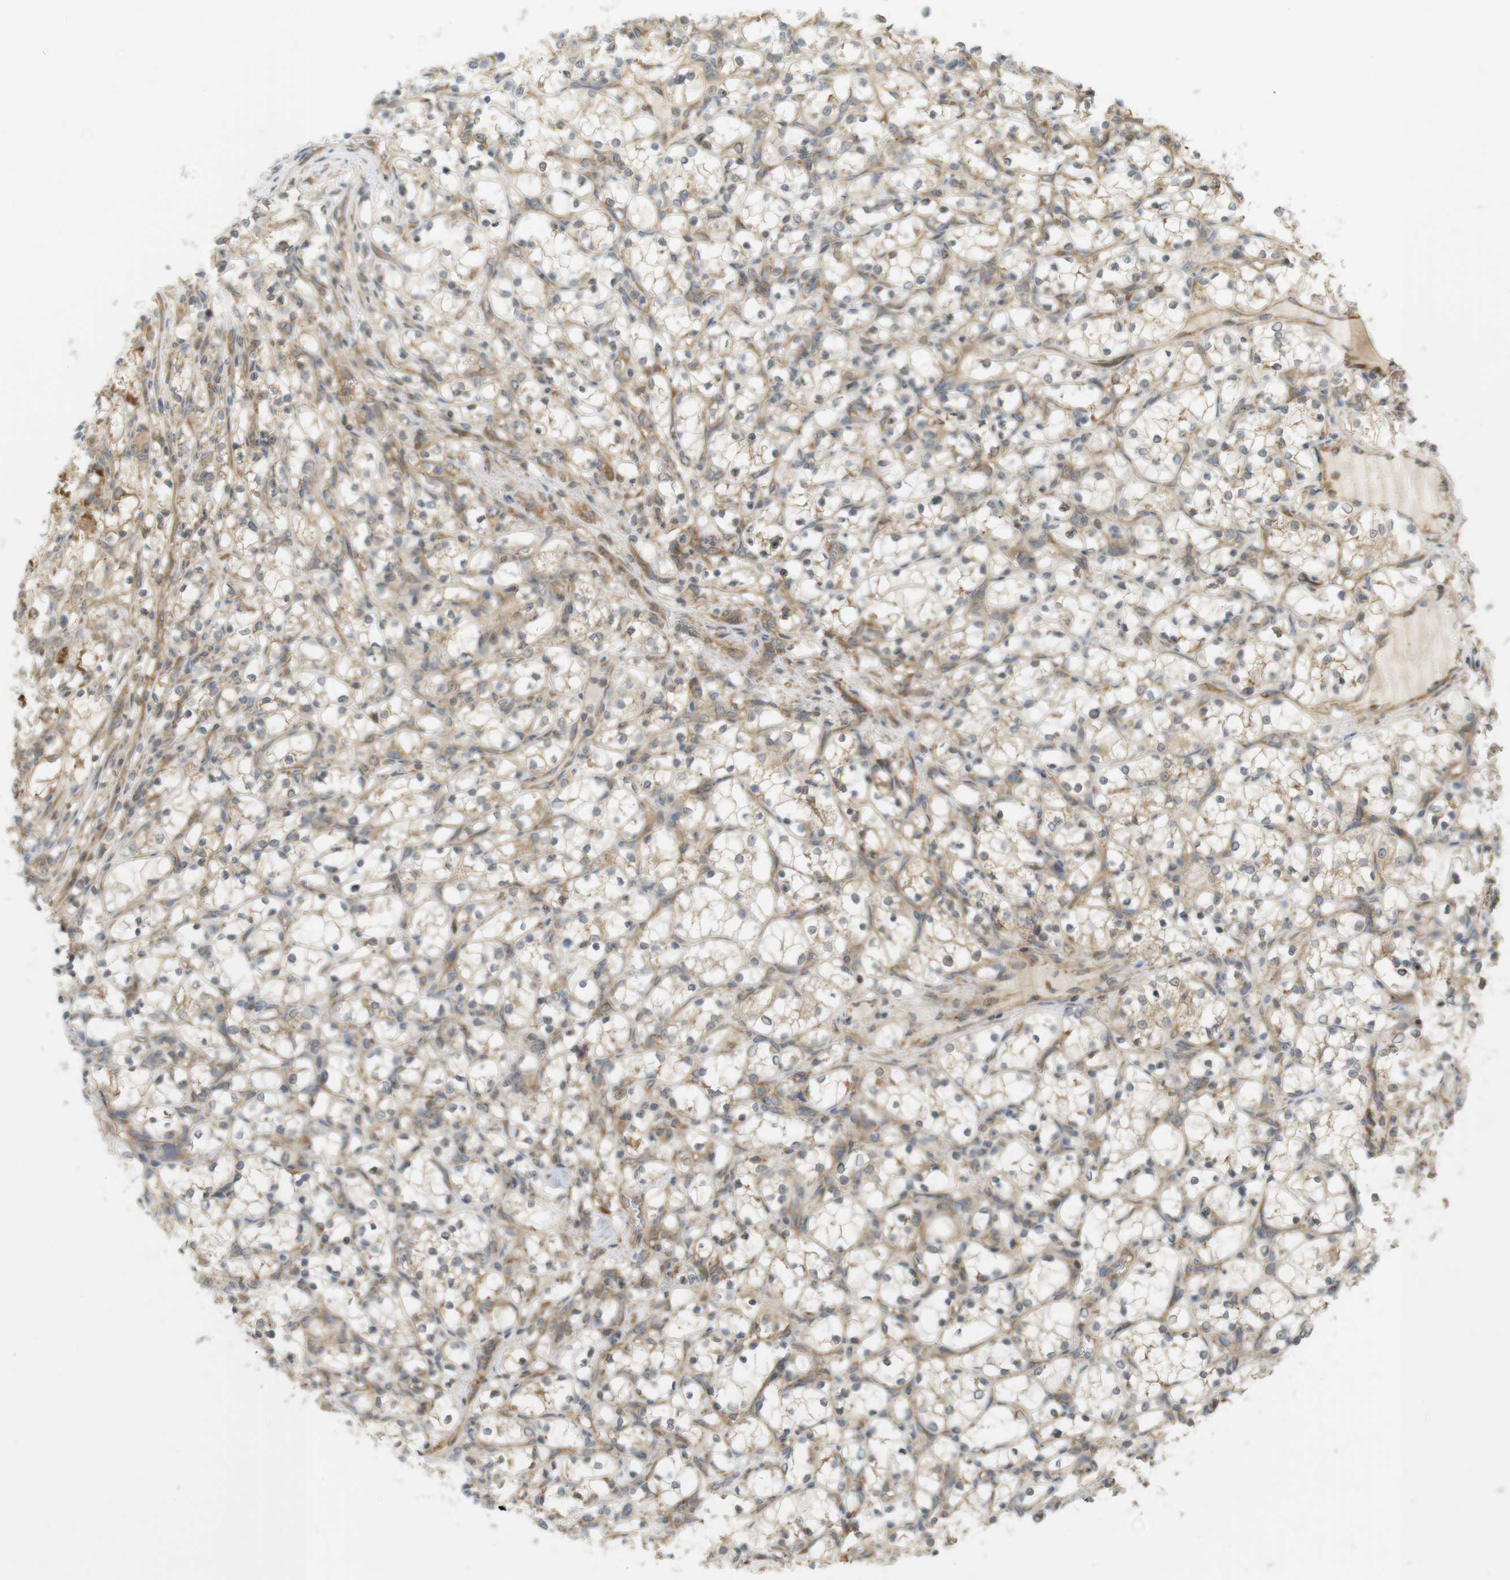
{"staining": {"intensity": "weak", "quantity": ">75%", "location": "cytoplasmic/membranous"}, "tissue": "renal cancer", "cell_type": "Tumor cells", "image_type": "cancer", "snomed": [{"axis": "morphology", "description": "Adenocarcinoma, NOS"}, {"axis": "topography", "description": "Kidney"}], "caption": "Immunohistochemical staining of renal cancer shows weak cytoplasmic/membranous protein expression in approximately >75% of tumor cells.", "gene": "PA2G4", "patient": {"sex": "female", "age": 69}}